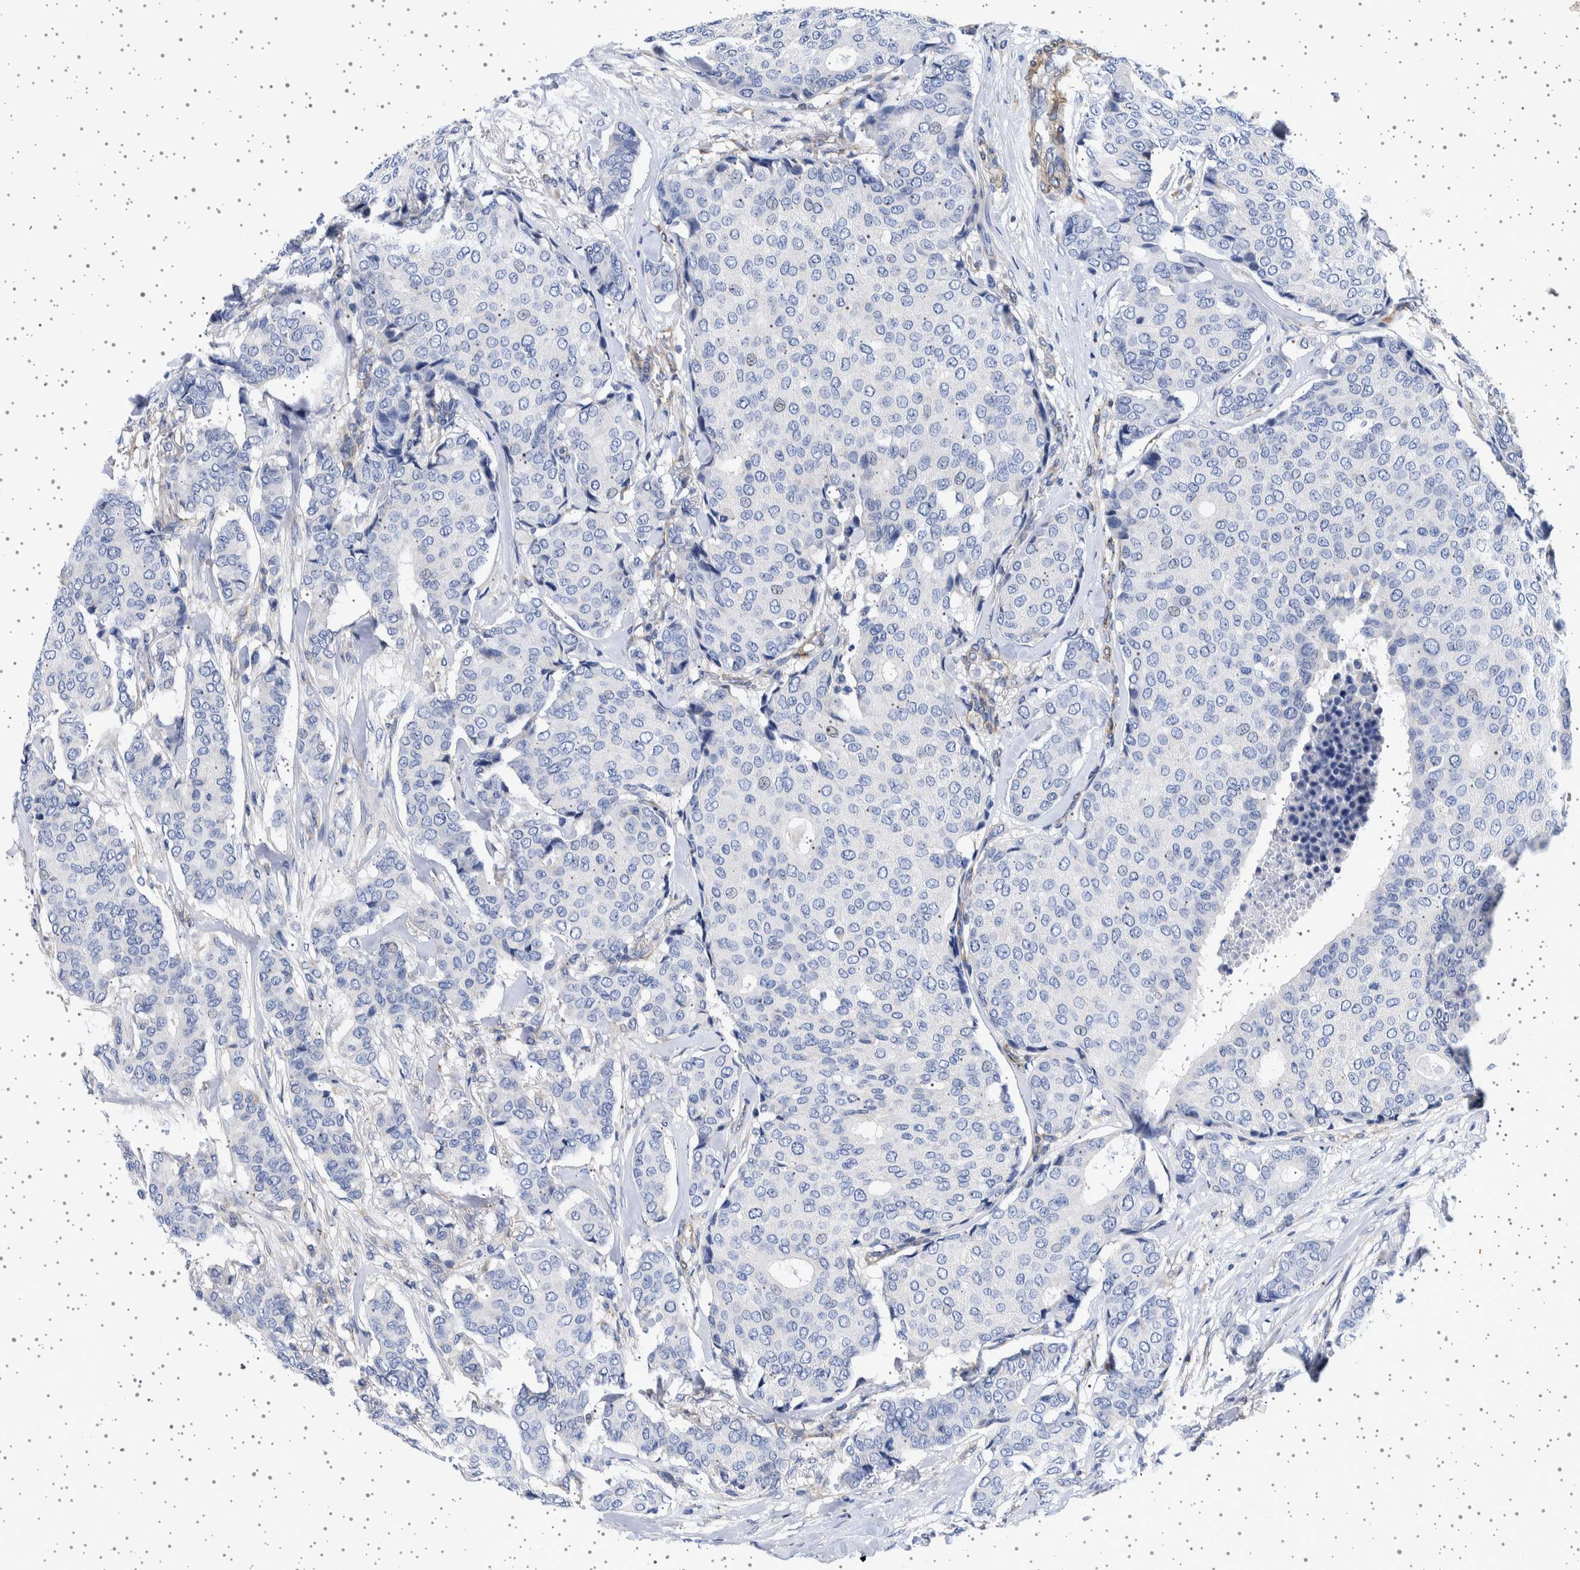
{"staining": {"intensity": "negative", "quantity": "none", "location": "none"}, "tissue": "breast cancer", "cell_type": "Tumor cells", "image_type": "cancer", "snomed": [{"axis": "morphology", "description": "Duct carcinoma"}, {"axis": "topography", "description": "Breast"}], "caption": "Tumor cells show no significant staining in breast cancer (intraductal carcinoma). (IHC, brightfield microscopy, high magnification).", "gene": "SEPTIN4", "patient": {"sex": "female", "age": 75}}